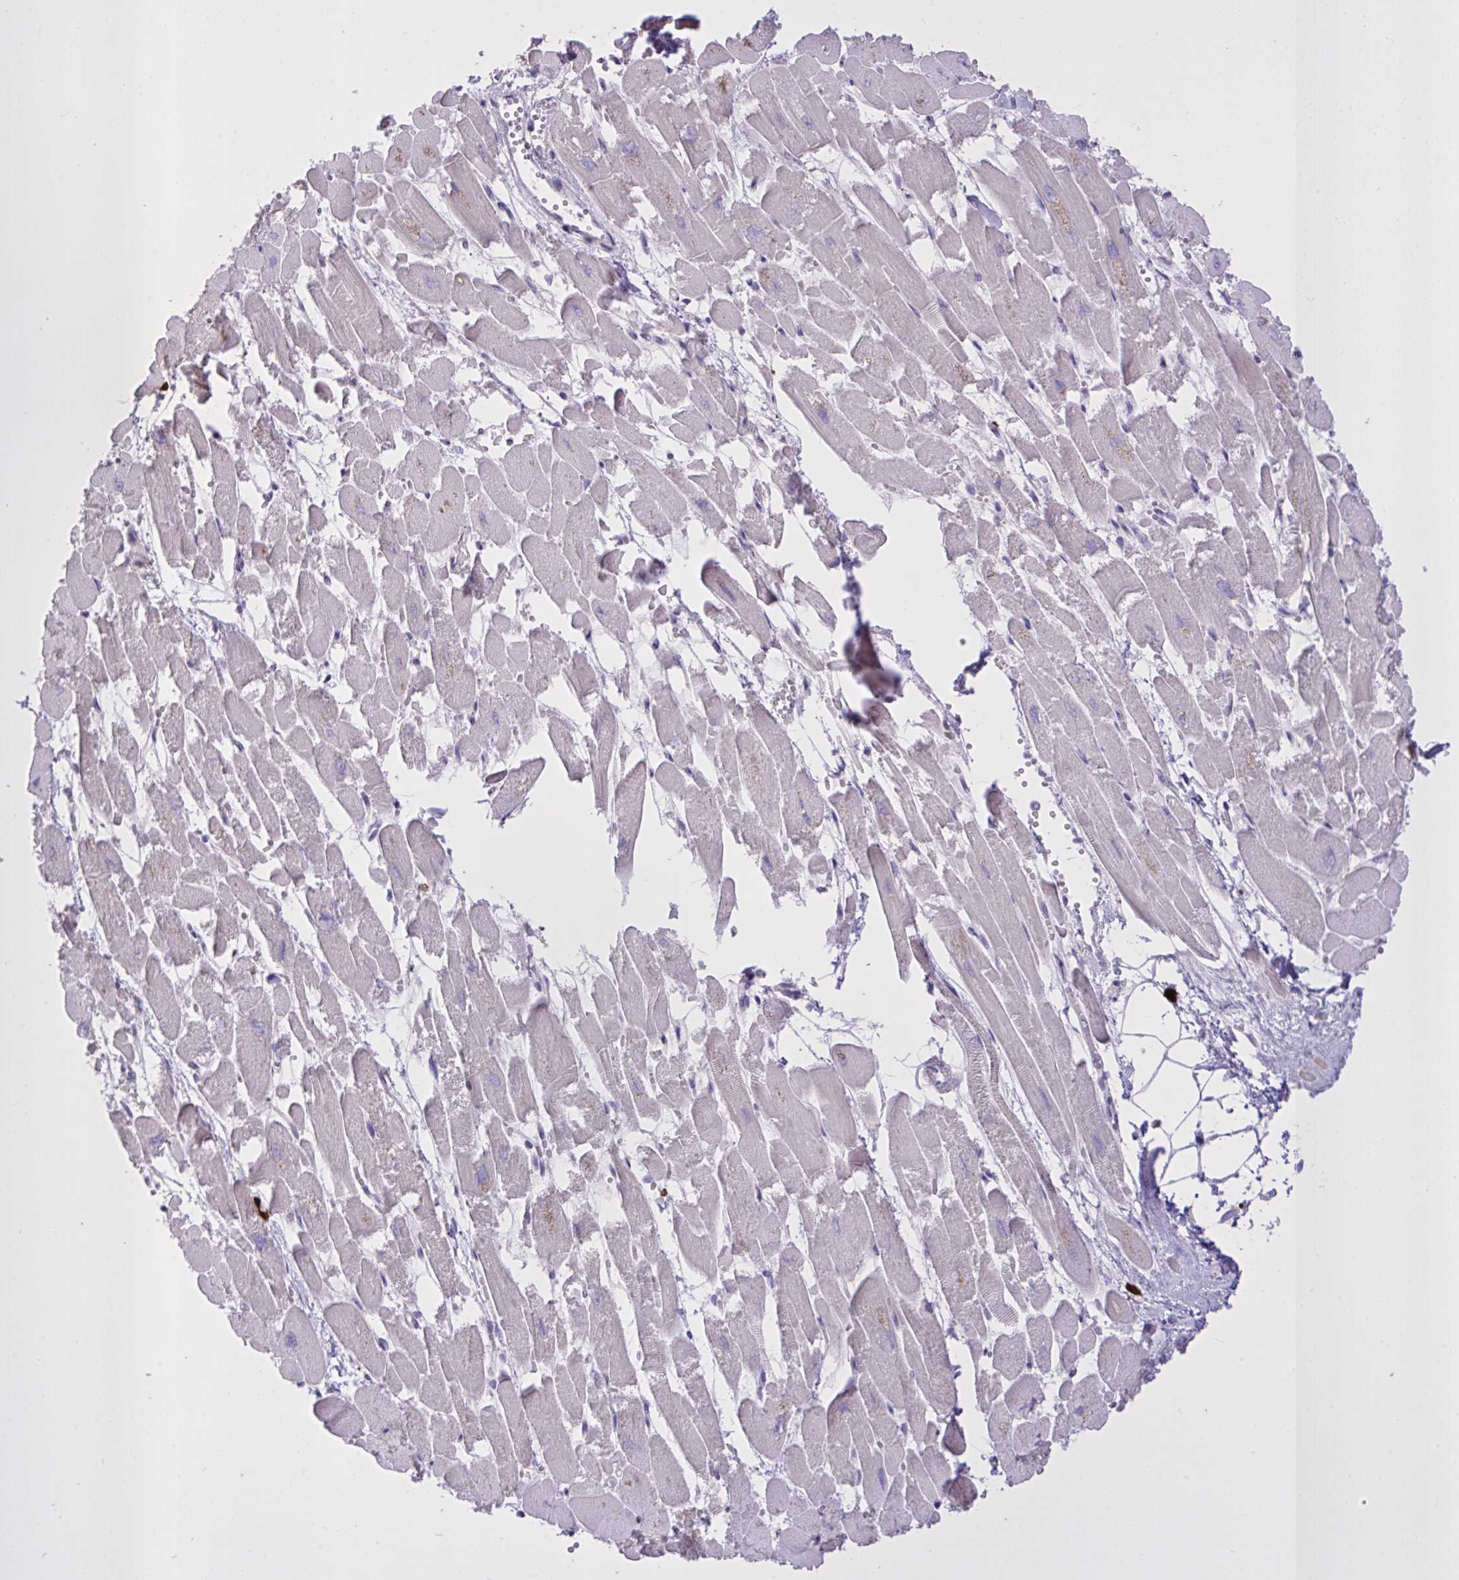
{"staining": {"intensity": "negative", "quantity": "none", "location": "none"}, "tissue": "heart muscle", "cell_type": "Cardiomyocytes", "image_type": "normal", "snomed": [{"axis": "morphology", "description": "Normal tissue, NOS"}, {"axis": "topography", "description": "Heart"}], "caption": "The image demonstrates no significant positivity in cardiomyocytes of heart muscle.", "gene": "SPAG1", "patient": {"sex": "female", "age": 52}}